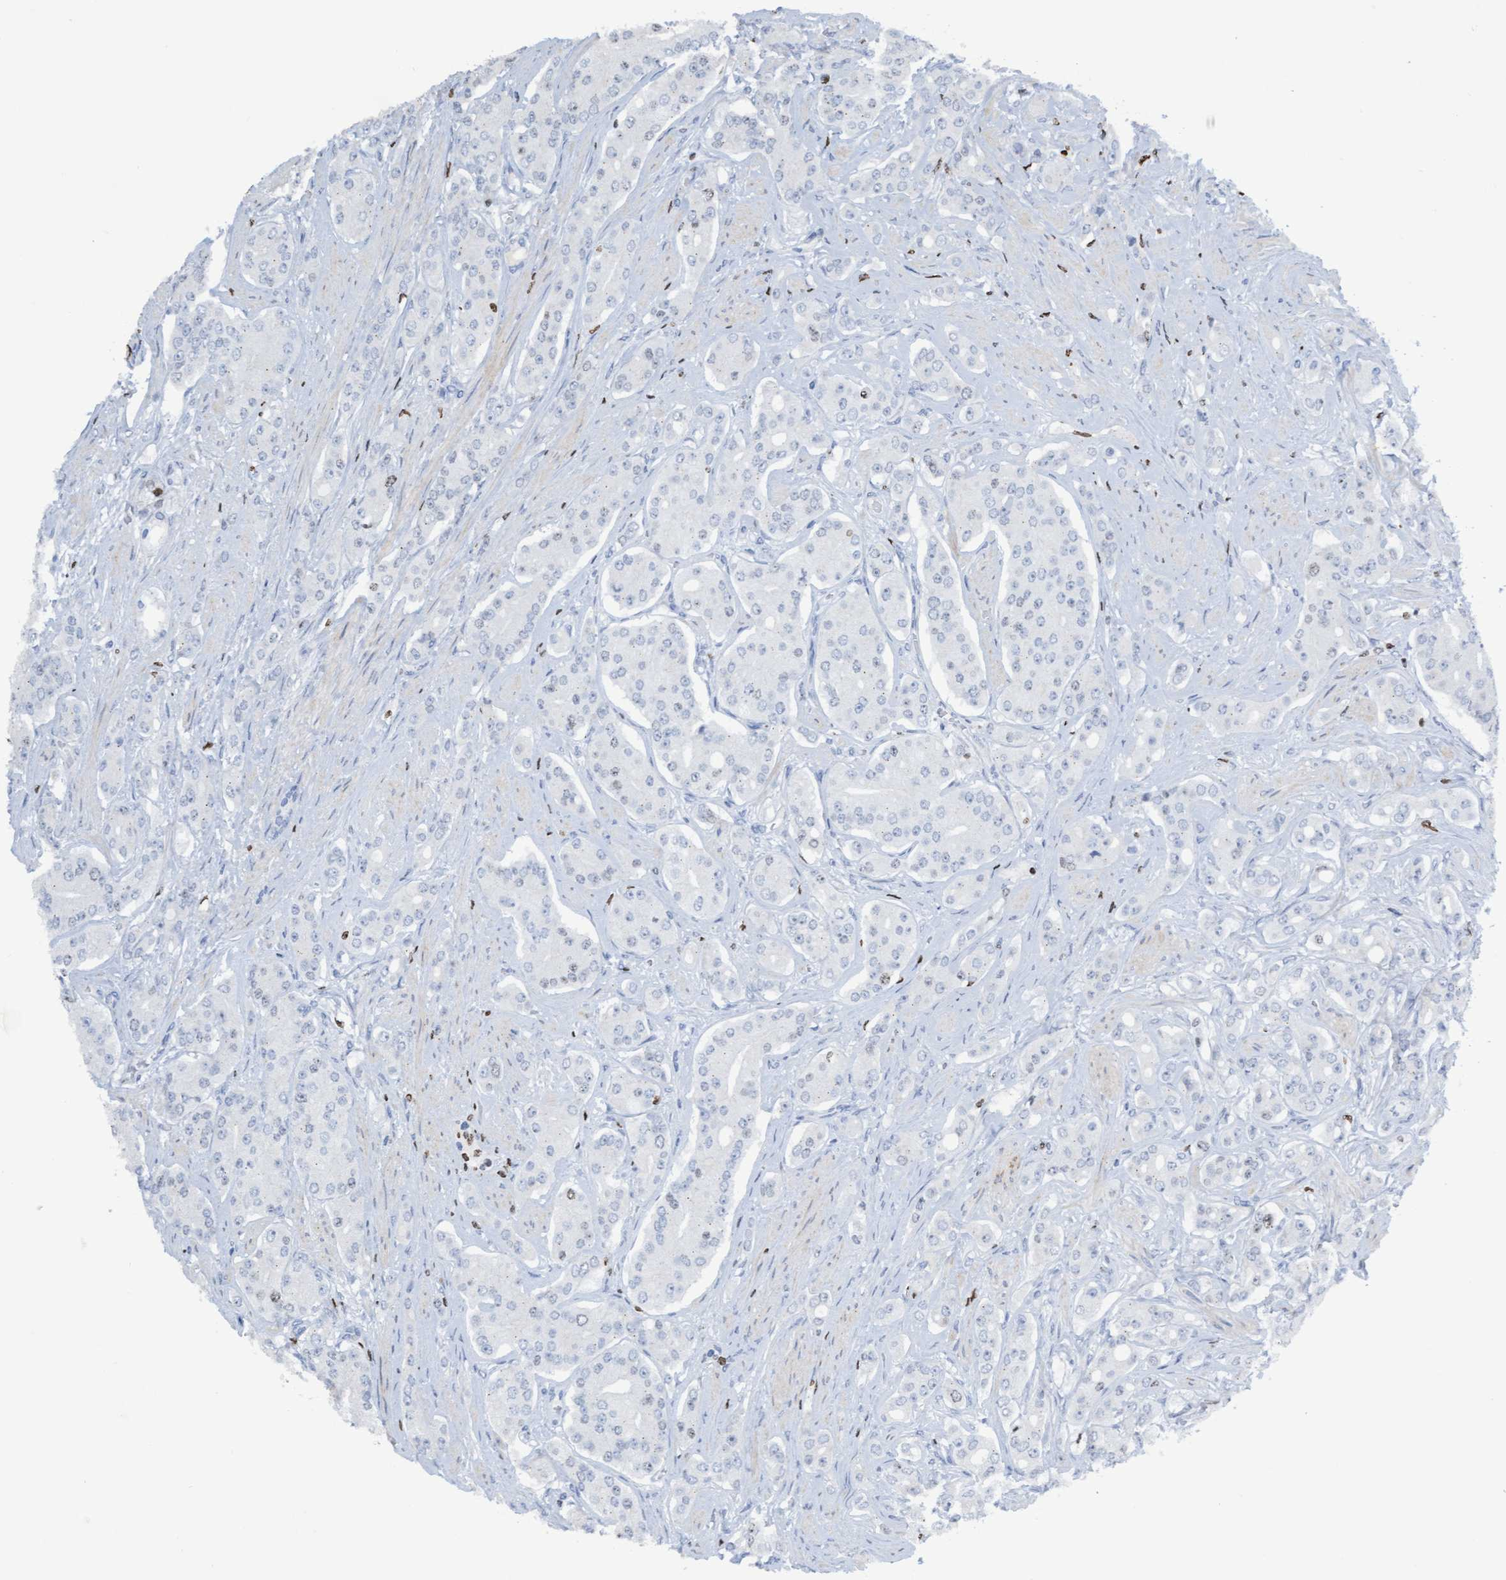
{"staining": {"intensity": "negative", "quantity": "none", "location": "none"}, "tissue": "prostate cancer", "cell_type": "Tumor cells", "image_type": "cancer", "snomed": [{"axis": "morphology", "description": "Adenocarcinoma, High grade"}, {"axis": "topography", "description": "Prostate"}], "caption": "Photomicrograph shows no protein positivity in tumor cells of prostate high-grade adenocarcinoma tissue.", "gene": "CBX2", "patient": {"sex": "male", "age": 71}}